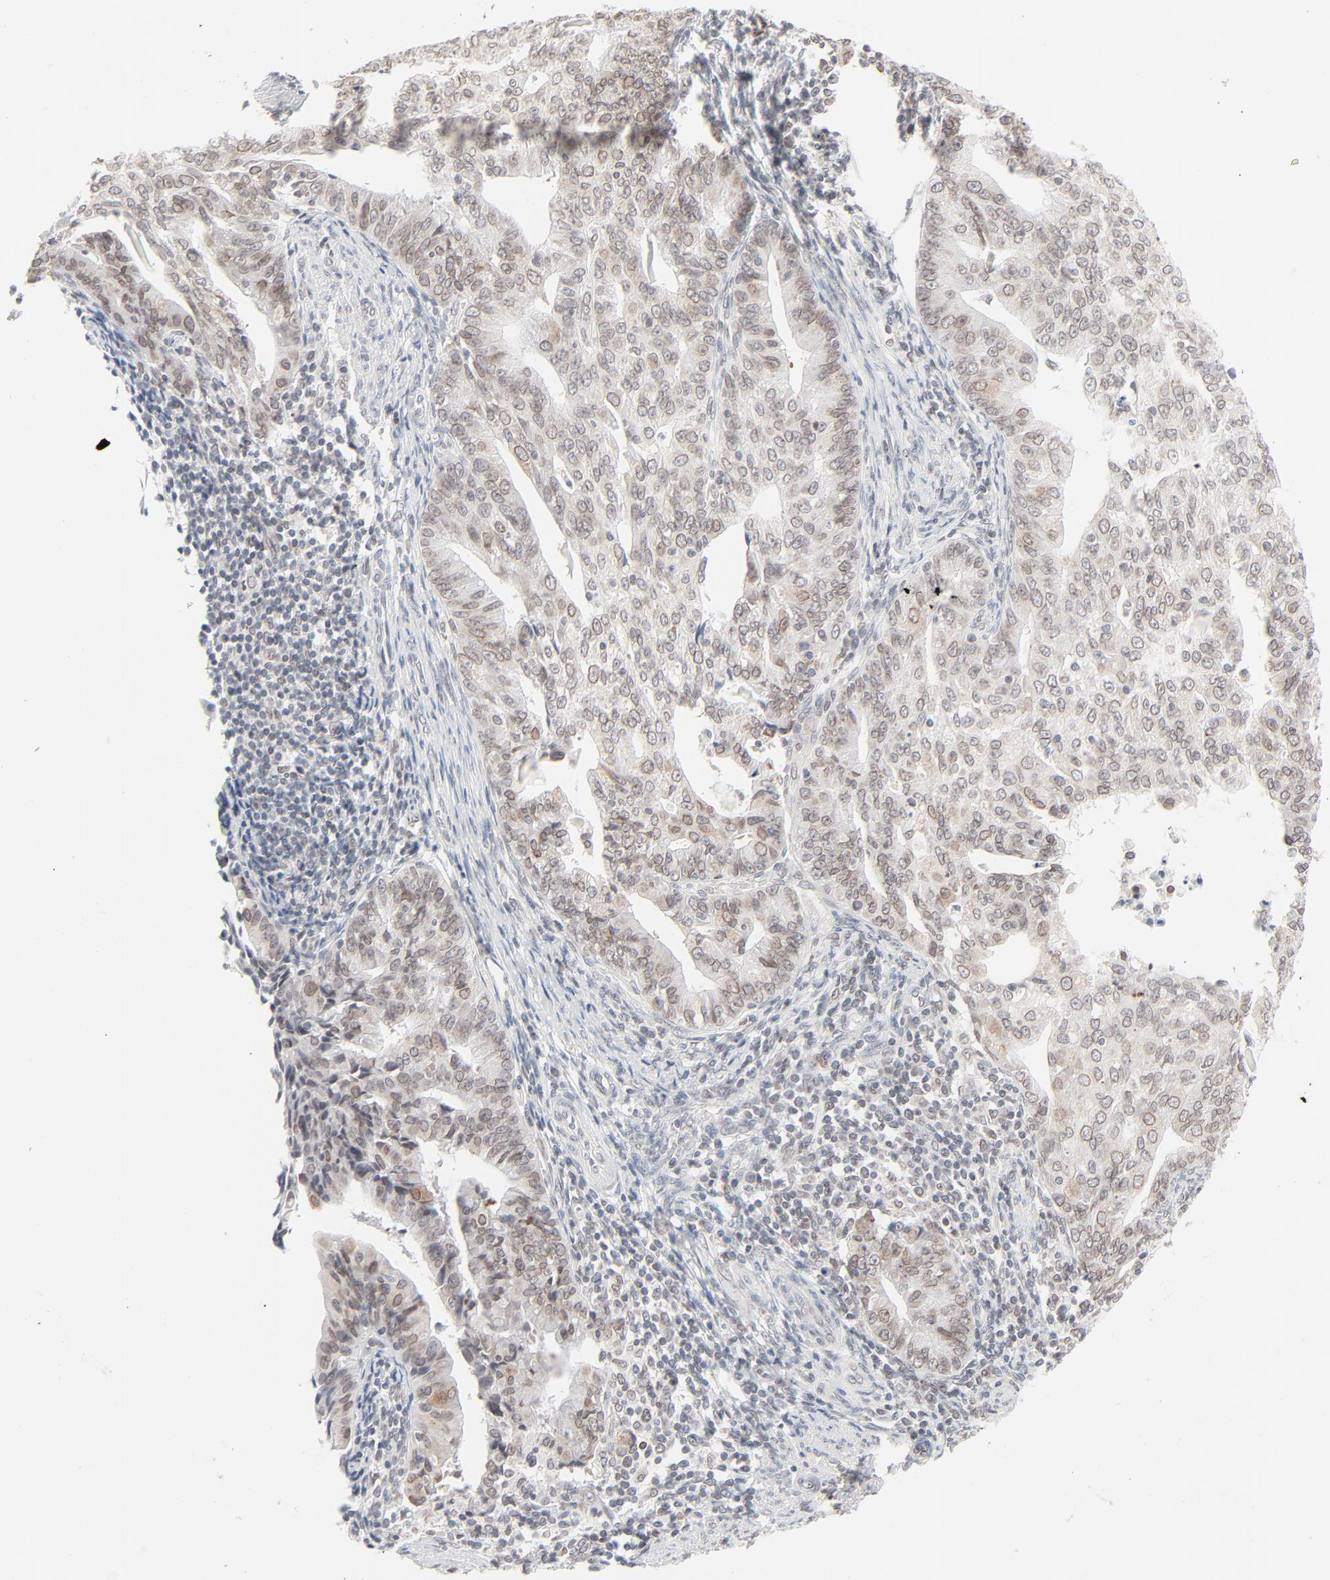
{"staining": {"intensity": "weak", "quantity": "25%-75%", "location": "cytoplasmic/membranous,nuclear"}, "tissue": "endometrial cancer", "cell_type": "Tumor cells", "image_type": "cancer", "snomed": [{"axis": "morphology", "description": "Adenocarcinoma, NOS"}, {"axis": "topography", "description": "Endometrium"}], "caption": "High-power microscopy captured an IHC histopathology image of adenocarcinoma (endometrial), revealing weak cytoplasmic/membranous and nuclear staining in approximately 25%-75% of tumor cells.", "gene": "MAD1L1", "patient": {"sex": "female", "age": 56}}